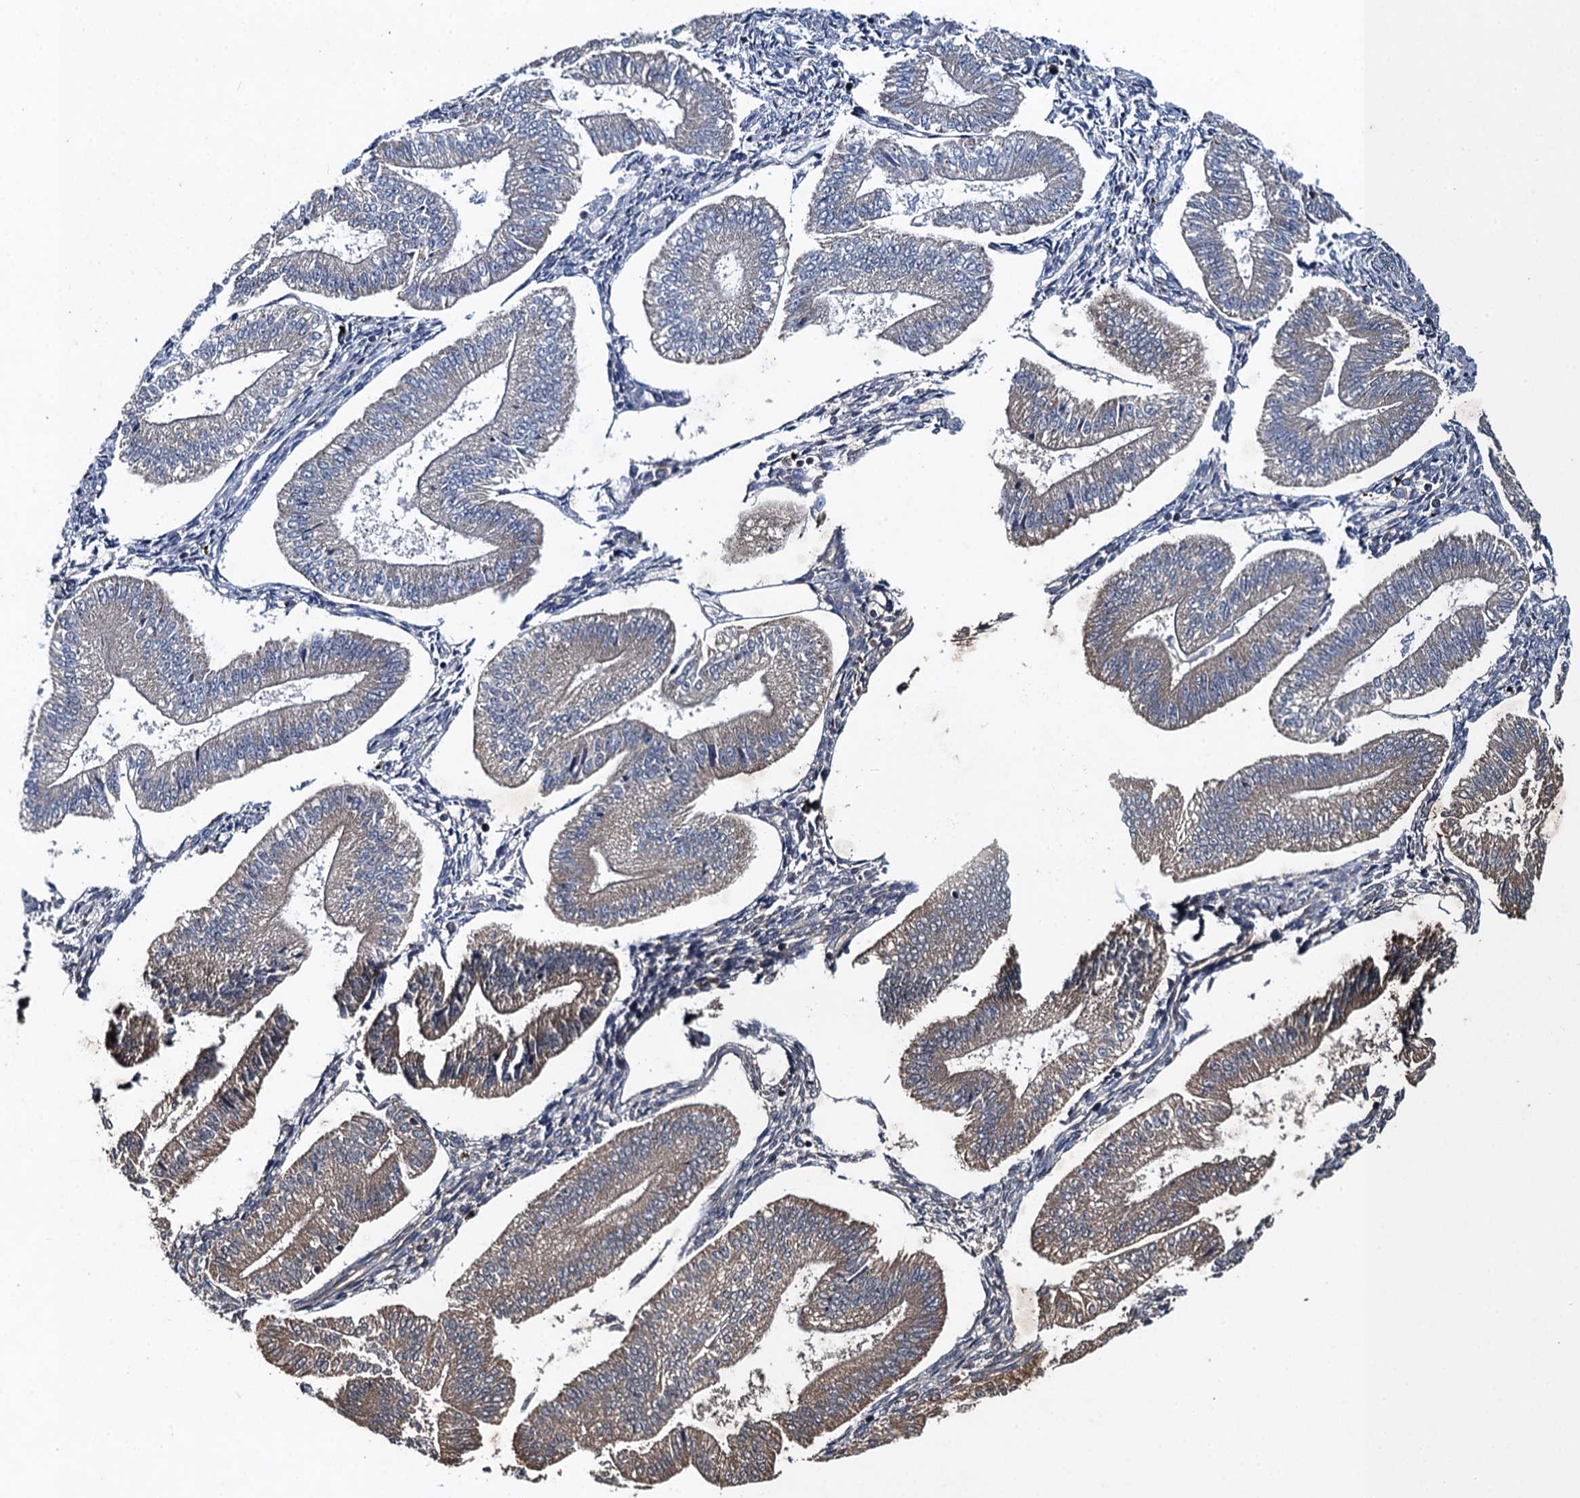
{"staining": {"intensity": "negative", "quantity": "none", "location": "none"}, "tissue": "endometrium", "cell_type": "Cells in endometrial stroma", "image_type": "normal", "snomed": [{"axis": "morphology", "description": "Normal tissue, NOS"}, {"axis": "topography", "description": "Endometrium"}], "caption": "IHC image of unremarkable human endometrium stained for a protein (brown), which exhibits no expression in cells in endometrial stroma.", "gene": "SNAP29", "patient": {"sex": "female", "age": 34}}